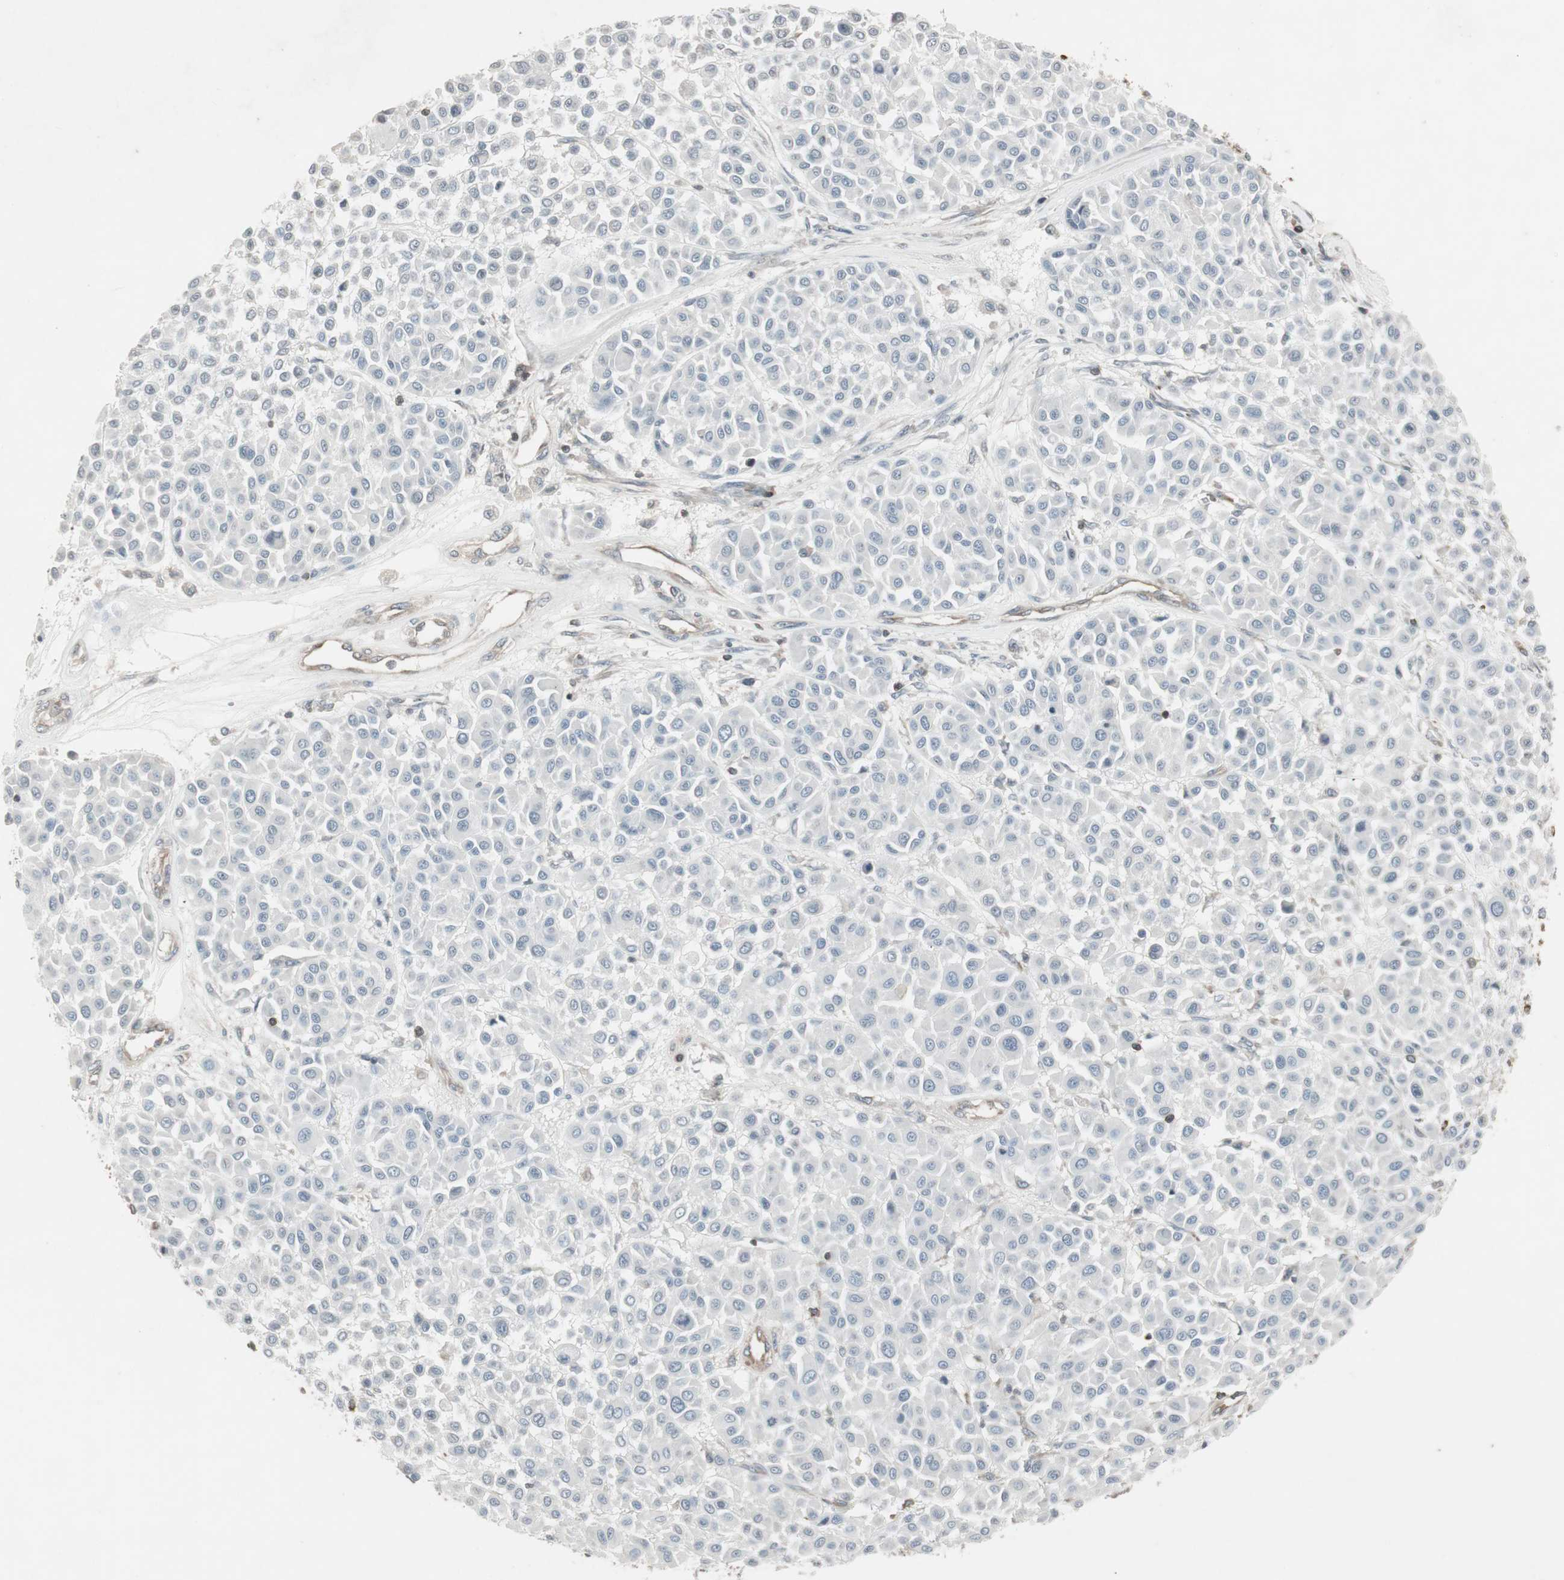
{"staining": {"intensity": "negative", "quantity": "none", "location": "none"}, "tissue": "melanoma", "cell_type": "Tumor cells", "image_type": "cancer", "snomed": [{"axis": "morphology", "description": "Malignant melanoma, Metastatic site"}, {"axis": "topography", "description": "Soft tissue"}], "caption": "IHC histopathology image of human melanoma stained for a protein (brown), which exhibits no positivity in tumor cells.", "gene": "ARHGEF1", "patient": {"sex": "male", "age": 41}}